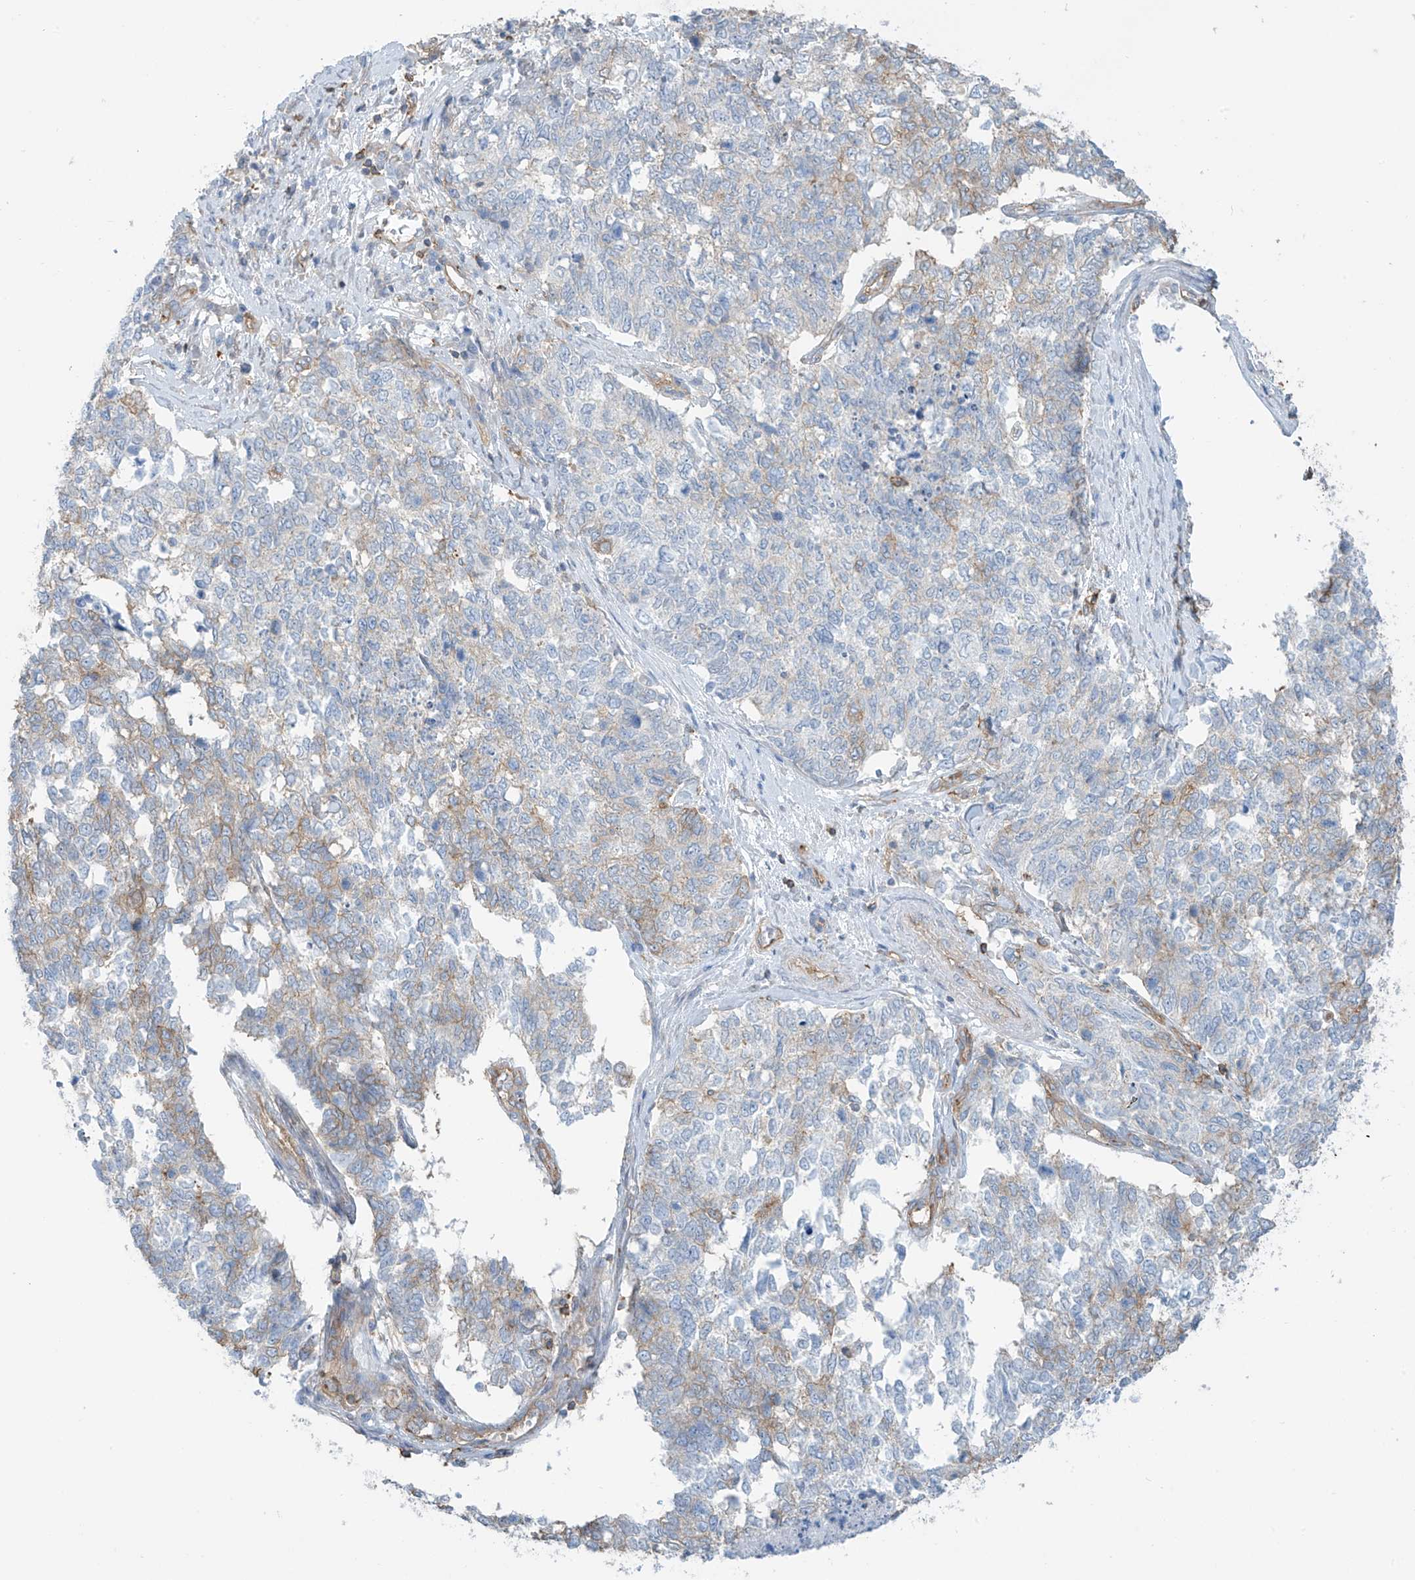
{"staining": {"intensity": "weak", "quantity": "<25%", "location": "cytoplasmic/membranous"}, "tissue": "cervical cancer", "cell_type": "Tumor cells", "image_type": "cancer", "snomed": [{"axis": "morphology", "description": "Squamous cell carcinoma, NOS"}, {"axis": "topography", "description": "Cervix"}], "caption": "The photomicrograph displays no significant staining in tumor cells of cervical squamous cell carcinoma. (Stains: DAB IHC with hematoxylin counter stain, Microscopy: brightfield microscopy at high magnification).", "gene": "ZNF846", "patient": {"sex": "female", "age": 63}}